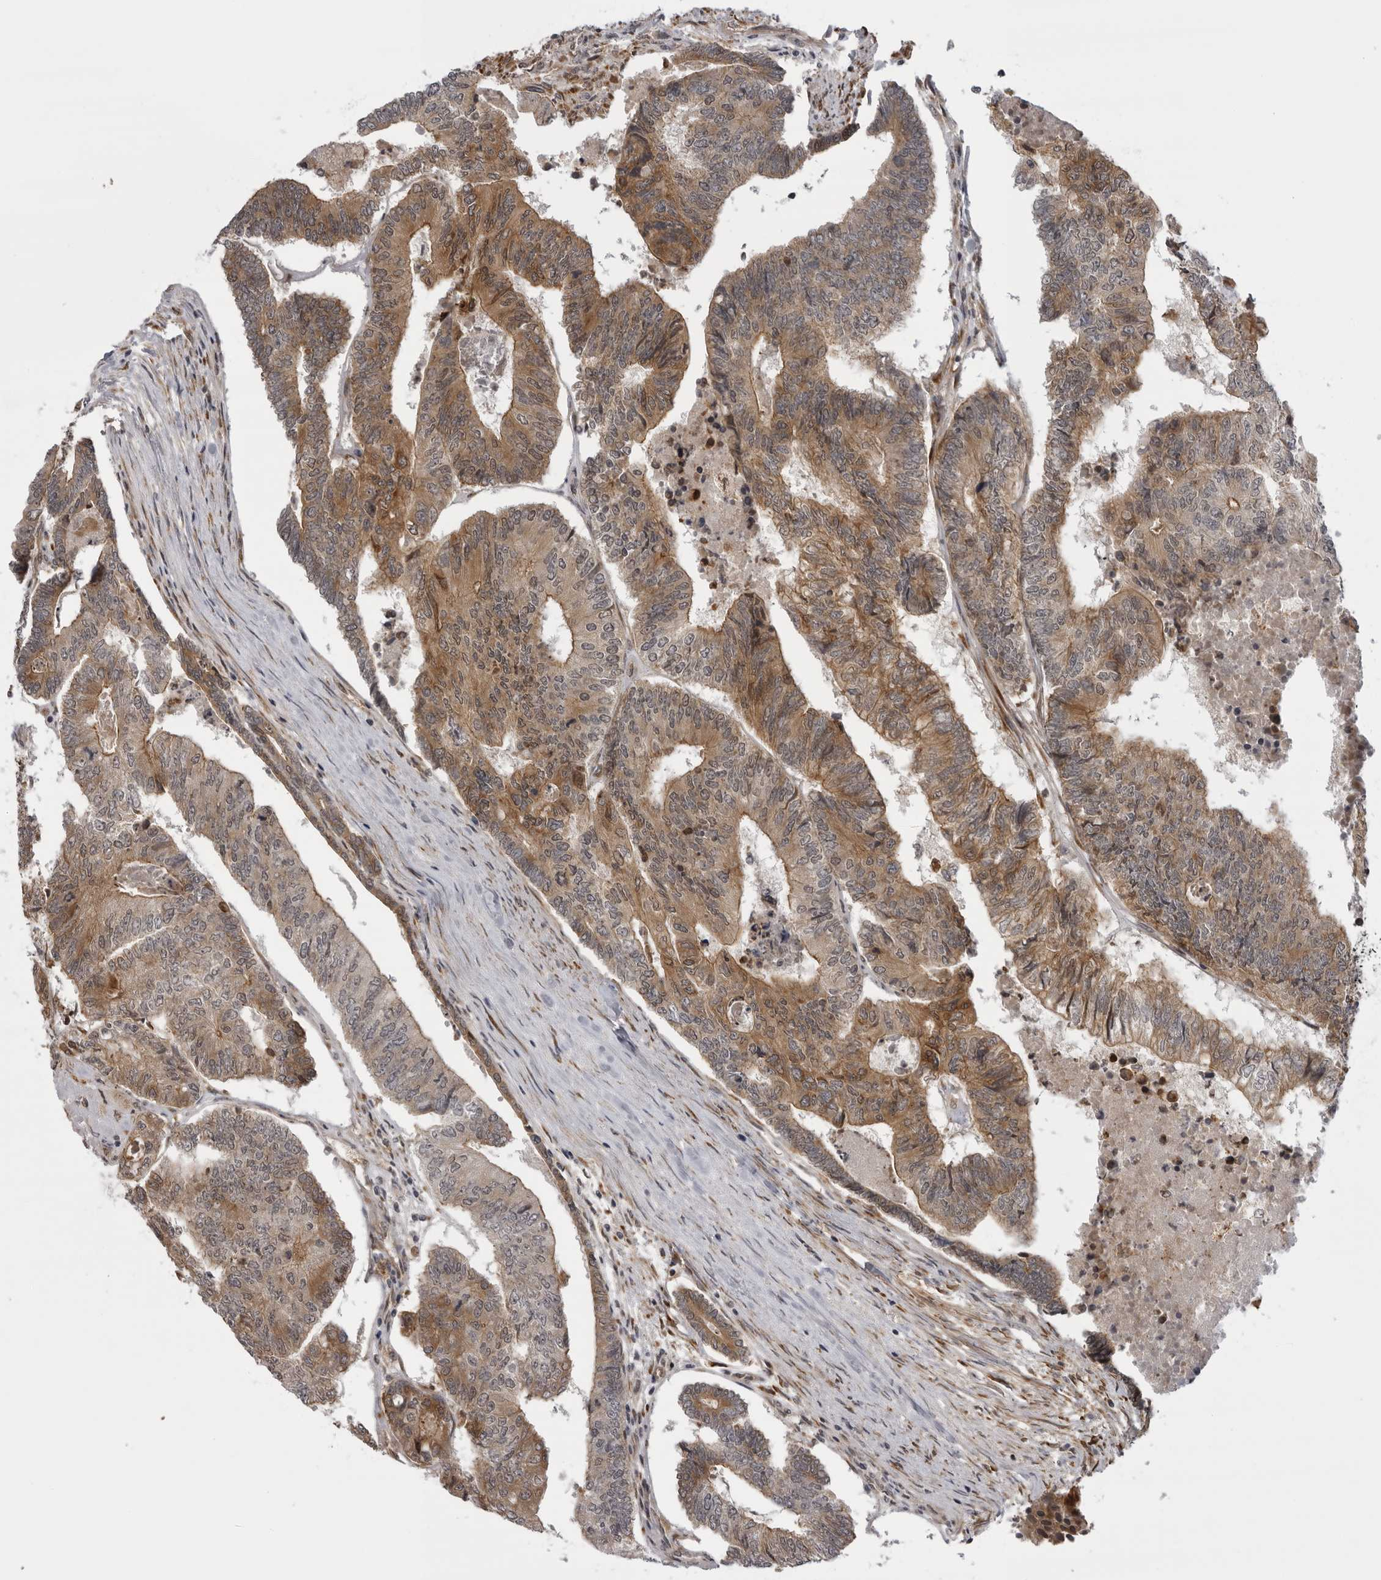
{"staining": {"intensity": "moderate", "quantity": ">75%", "location": "cytoplasmic/membranous"}, "tissue": "colorectal cancer", "cell_type": "Tumor cells", "image_type": "cancer", "snomed": [{"axis": "morphology", "description": "Adenocarcinoma, NOS"}, {"axis": "topography", "description": "Colon"}], "caption": "Tumor cells show moderate cytoplasmic/membranous staining in approximately >75% of cells in adenocarcinoma (colorectal). Using DAB (3,3'-diaminobenzidine) (brown) and hematoxylin (blue) stains, captured at high magnification using brightfield microscopy.", "gene": "DNAH14", "patient": {"sex": "female", "age": 67}}